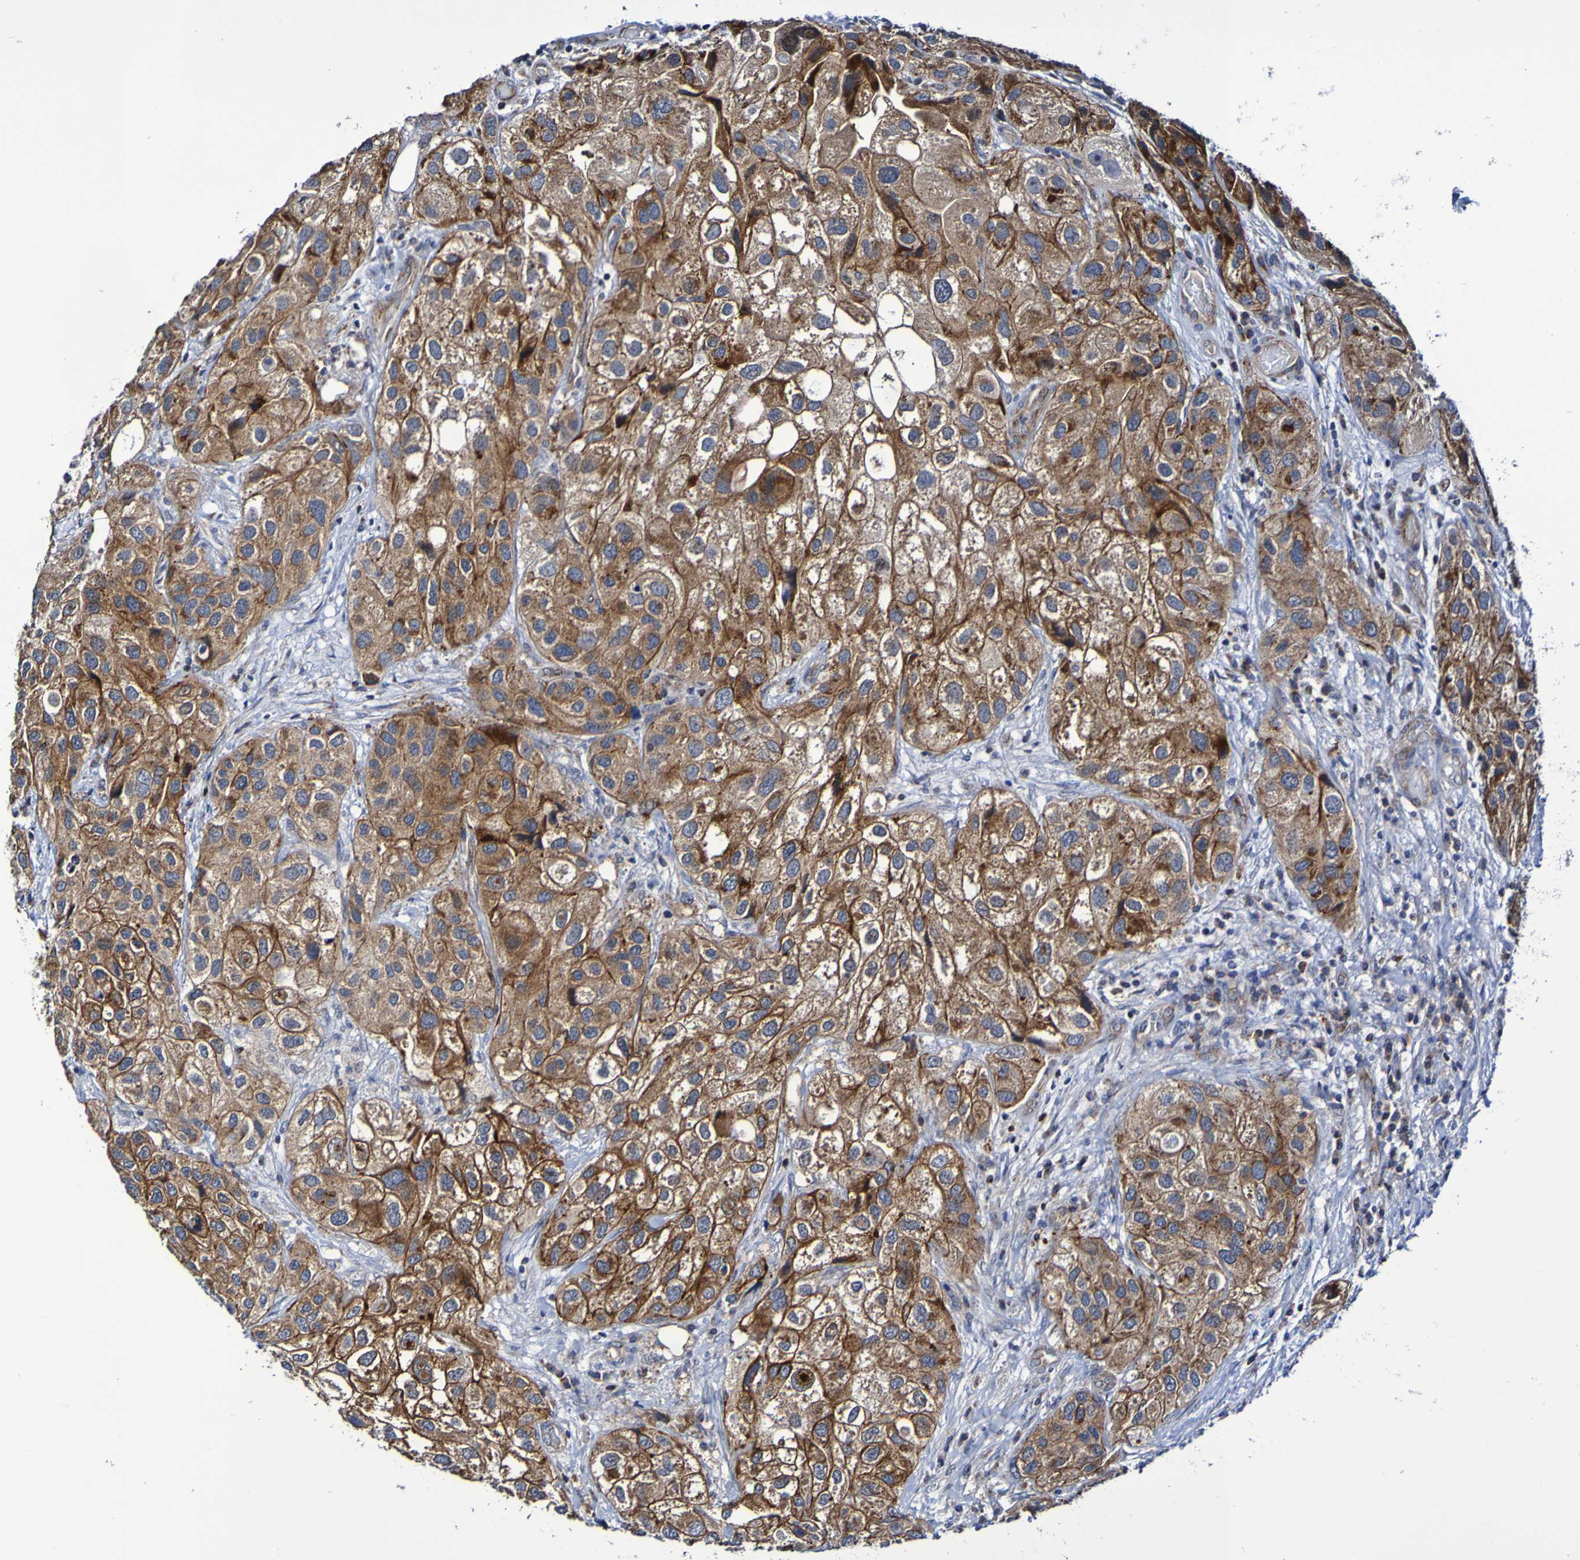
{"staining": {"intensity": "strong", "quantity": ">75%", "location": "cytoplasmic/membranous"}, "tissue": "urothelial cancer", "cell_type": "Tumor cells", "image_type": "cancer", "snomed": [{"axis": "morphology", "description": "Urothelial carcinoma, High grade"}, {"axis": "topography", "description": "Urinary bladder"}], "caption": "Tumor cells exhibit high levels of strong cytoplasmic/membranous expression in approximately >75% of cells in urothelial cancer.", "gene": "GJB1", "patient": {"sex": "female", "age": 64}}